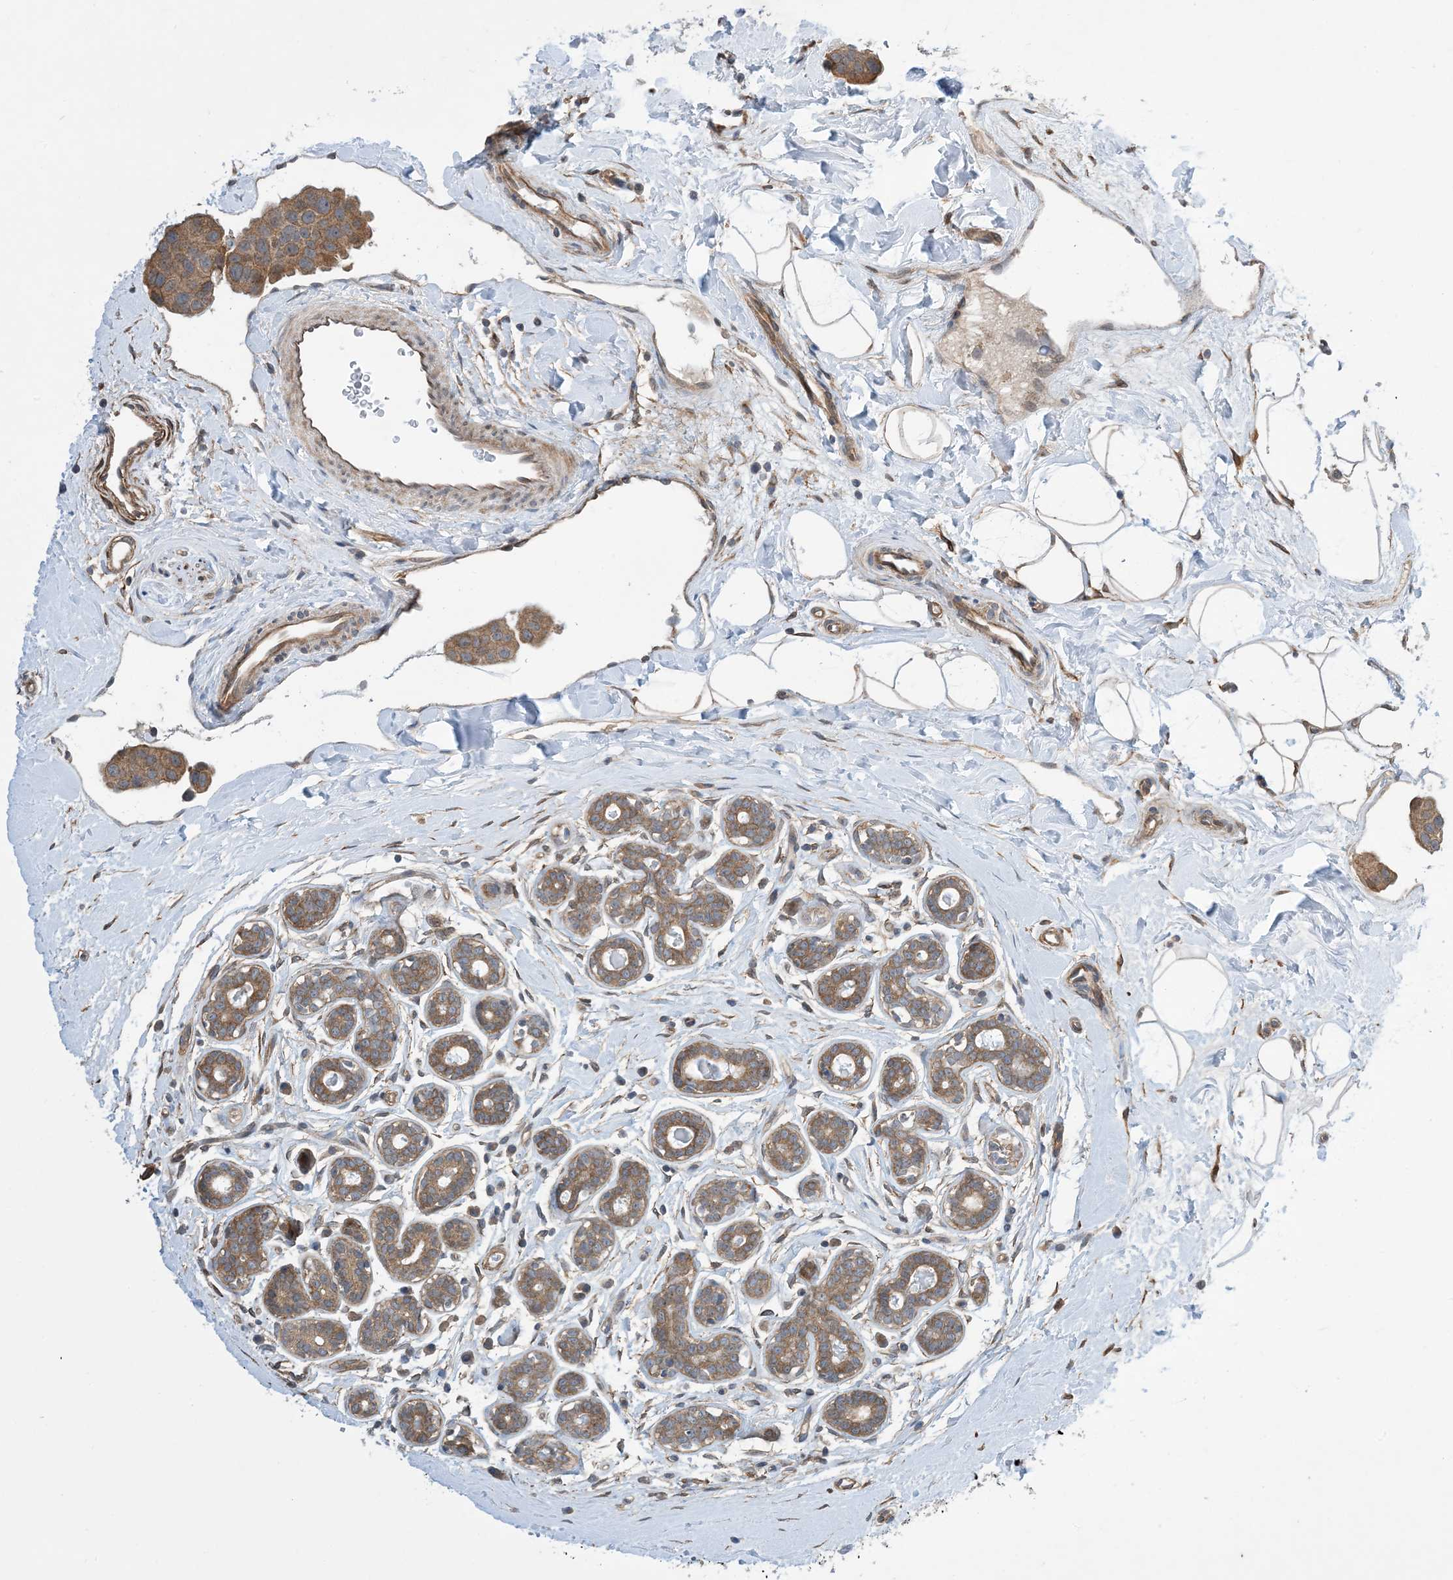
{"staining": {"intensity": "moderate", "quantity": ">75%", "location": "cytoplasmic/membranous"}, "tissue": "breast cancer", "cell_type": "Tumor cells", "image_type": "cancer", "snomed": [{"axis": "morphology", "description": "Normal tissue, NOS"}, {"axis": "morphology", "description": "Duct carcinoma"}, {"axis": "topography", "description": "Breast"}], "caption": "An image of human breast cancer stained for a protein reveals moderate cytoplasmic/membranous brown staining in tumor cells.", "gene": "EHBP1", "patient": {"sex": "female", "age": 39}}